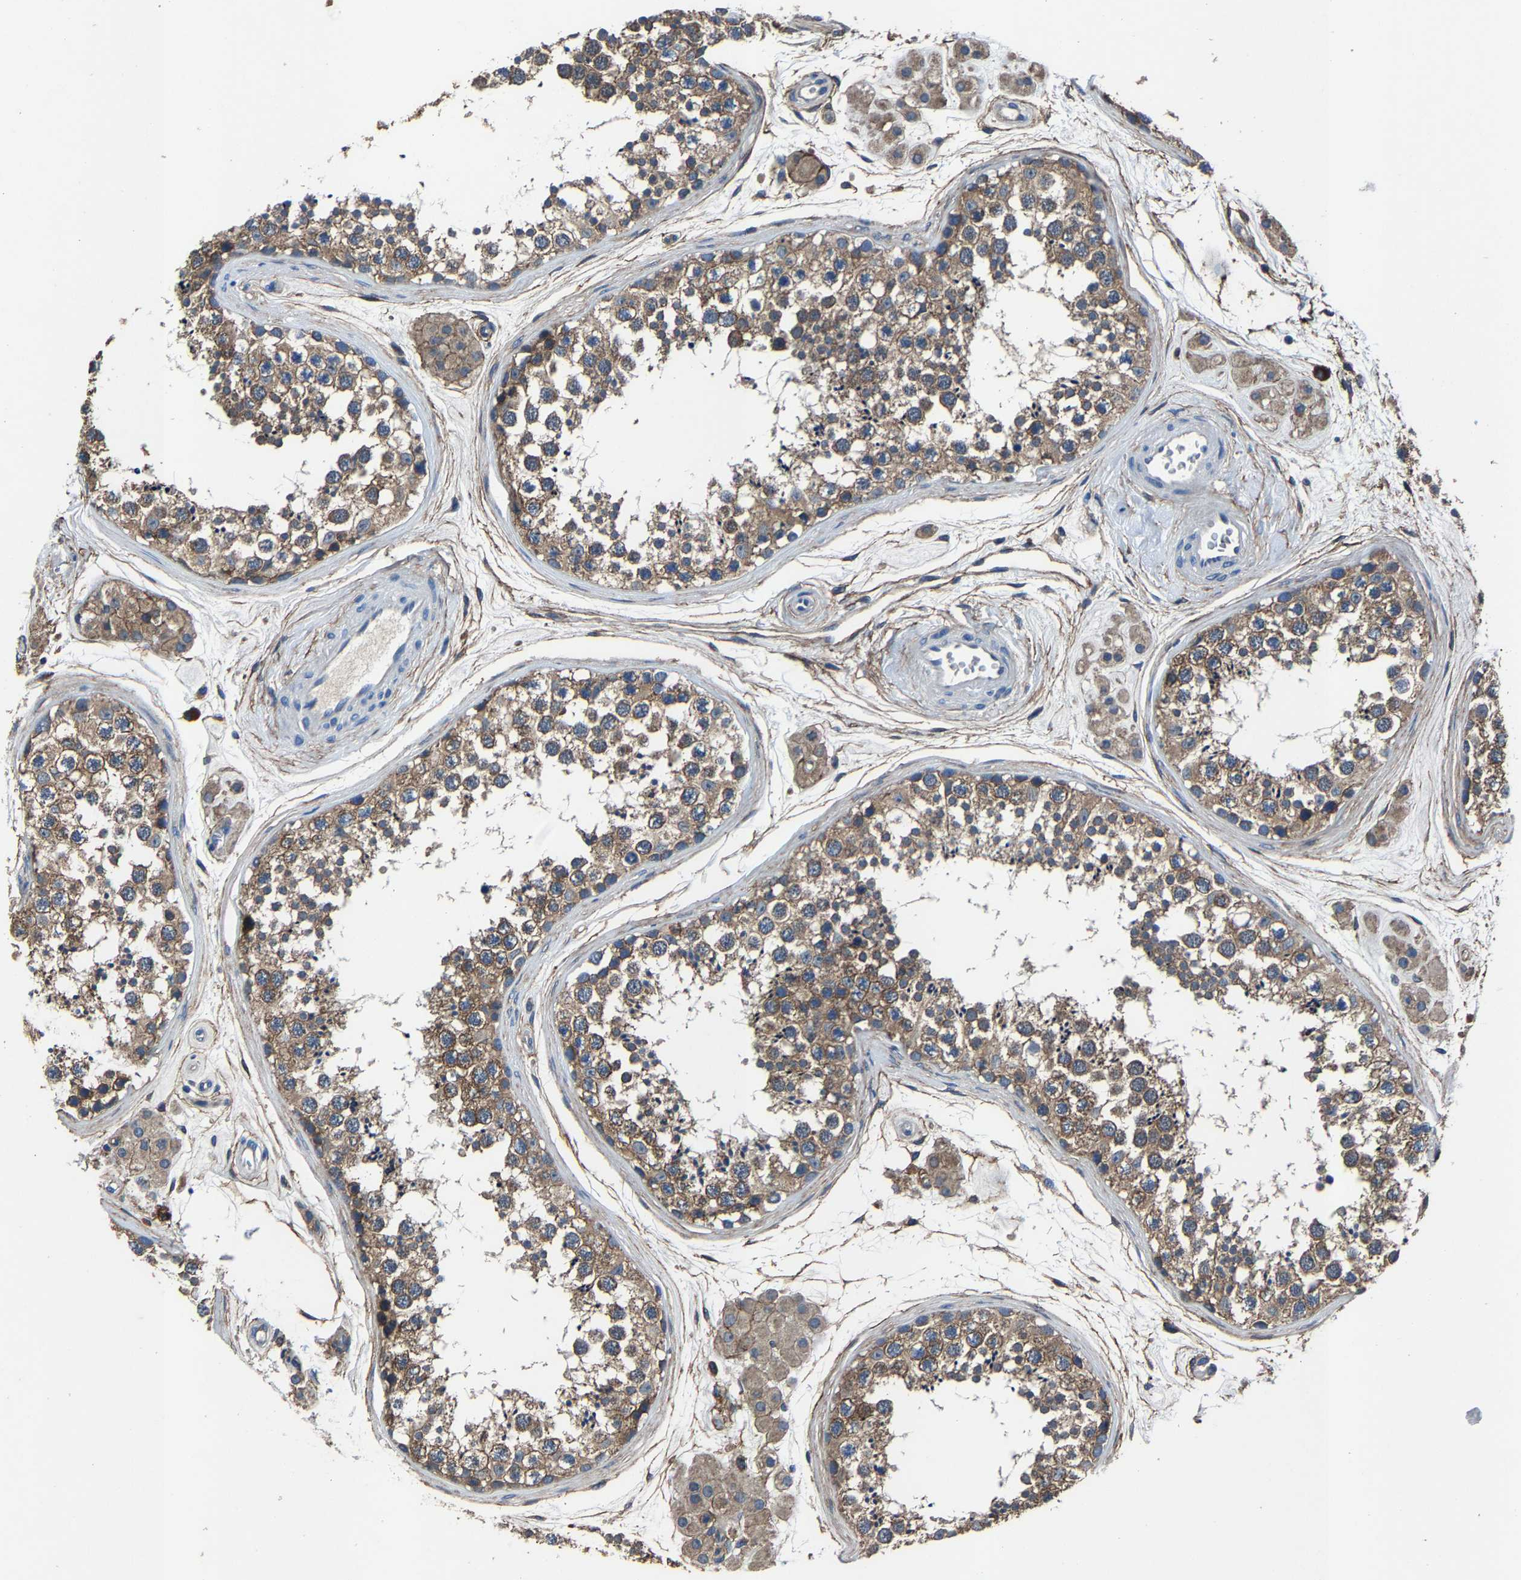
{"staining": {"intensity": "moderate", "quantity": ">75%", "location": "cytoplasmic/membranous"}, "tissue": "testis", "cell_type": "Cells in seminiferous ducts", "image_type": "normal", "snomed": [{"axis": "morphology", "description": "Normal tissue, NOS"}, {"axis": "topography", "description": "Testis"}], "caption": "High-magnification brightfield microscopy of benign testis stained with DAB (3,3'-diaminobenzidine) (brown) and counterstained with hematoxylin (blue). cells in seminiferous ducts exhibit moderate cytoplasmic/membranous staining is present in approximately>75% of cells. The protein is stained brown, and the nuclei are stained in blue (DAB IHC with brightfield microscopy, high magnification).", "gene": "KIAA1958", "patient": {"sex": "male", "age": 56}}